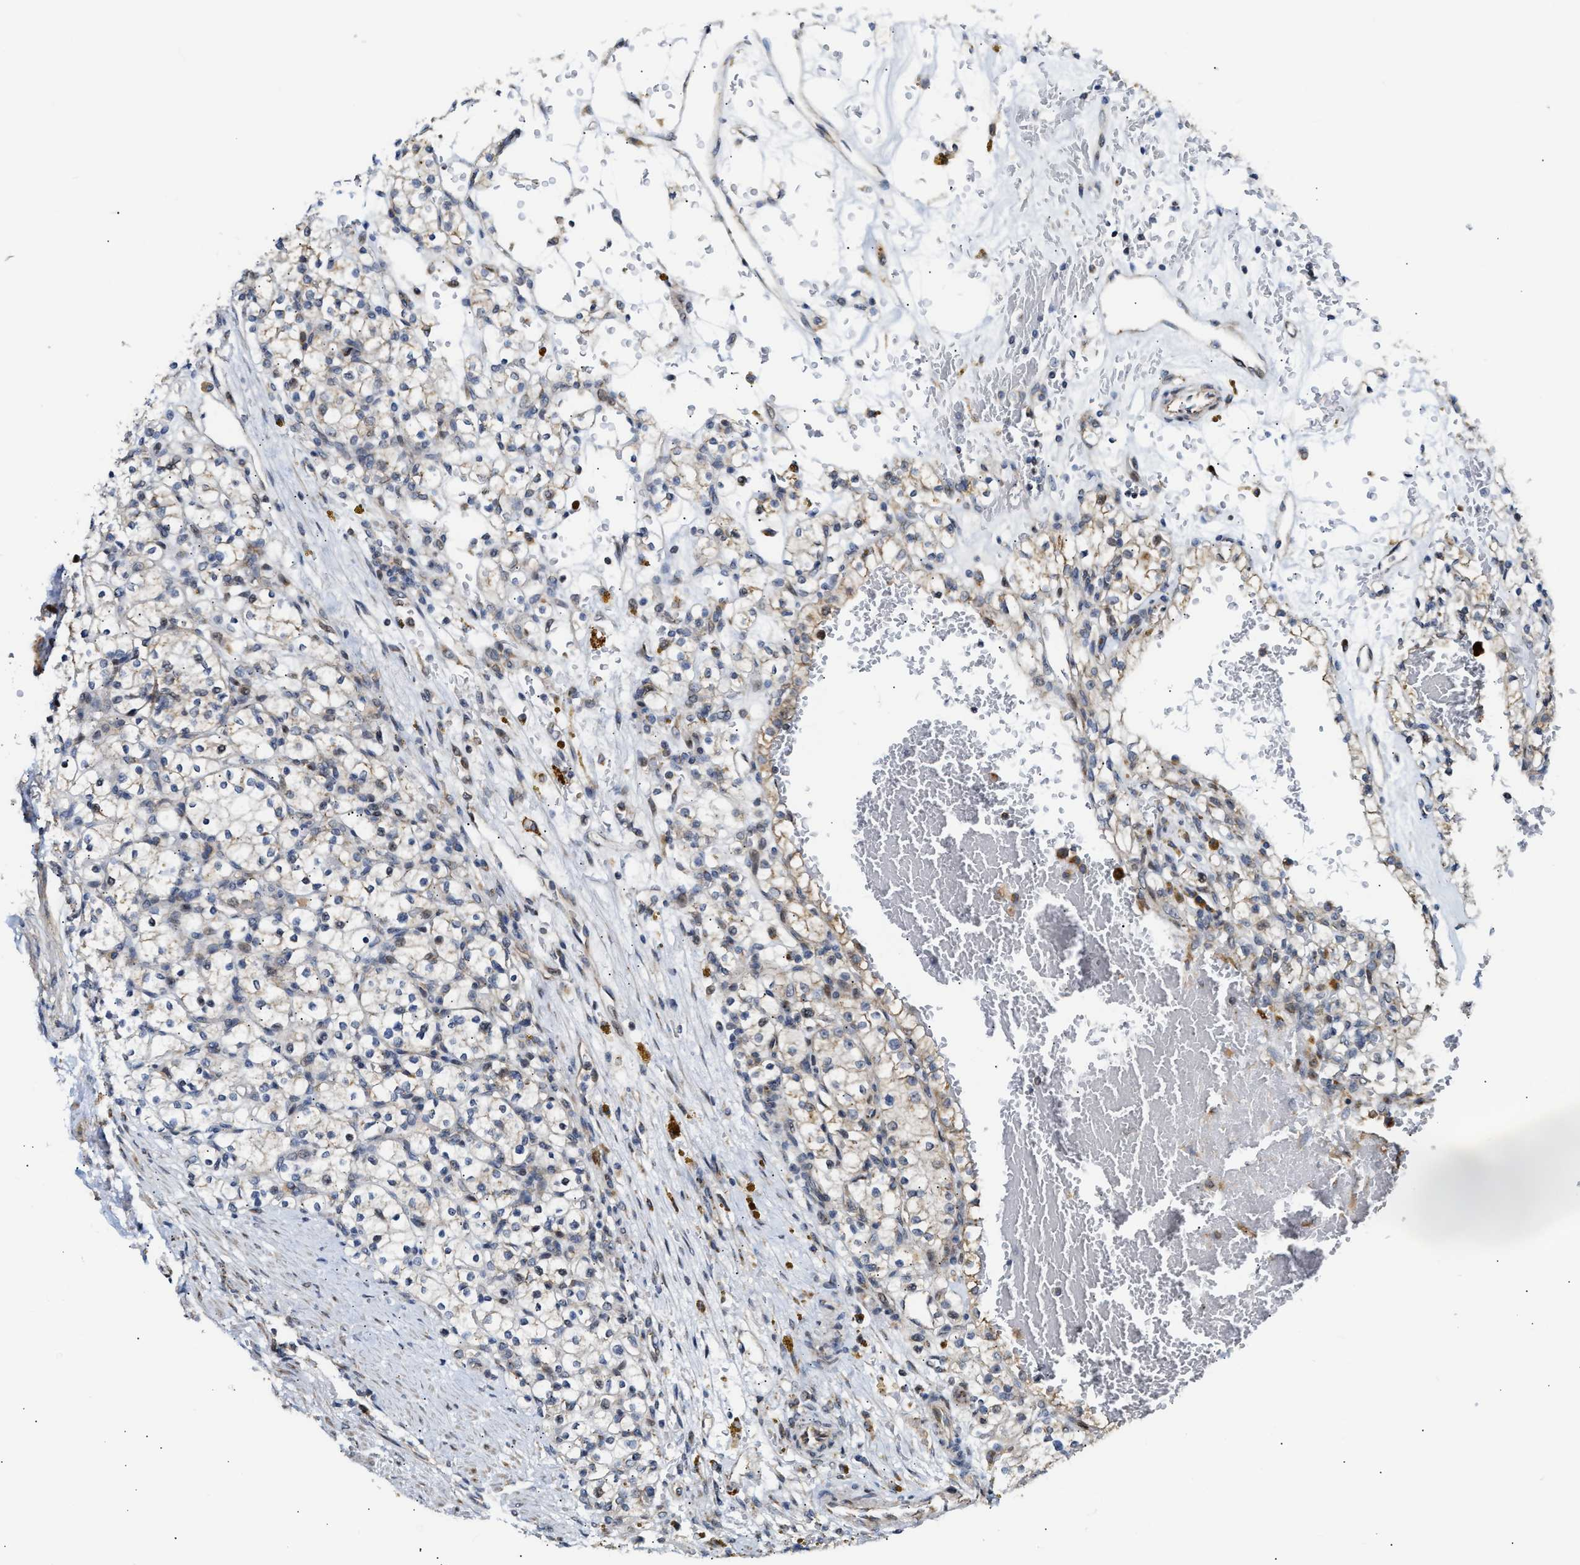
{"staining": {"intensity": "weak", "quantity": "<25%", "location": "cytoplasmic/membranous"}, "tissue": "renal cancer", "cell_type": "Tumor cells", "image_type": "cancer", "snomed": [{"axis": "morphology", "description": "Normal tissue, NOS"}, {"axis": "morphology", "description": "Adenocarcinoma, NOS"}, {"axis": "topography", "description": "Kidney"}], "caption": "This is an immunohistochemistry (IHC) micrograph of renal adenocarcinoma. There is no staining in tumor cells.", "gene": "DEPTOR", "patient": {"sex": "female", "age": 55}}